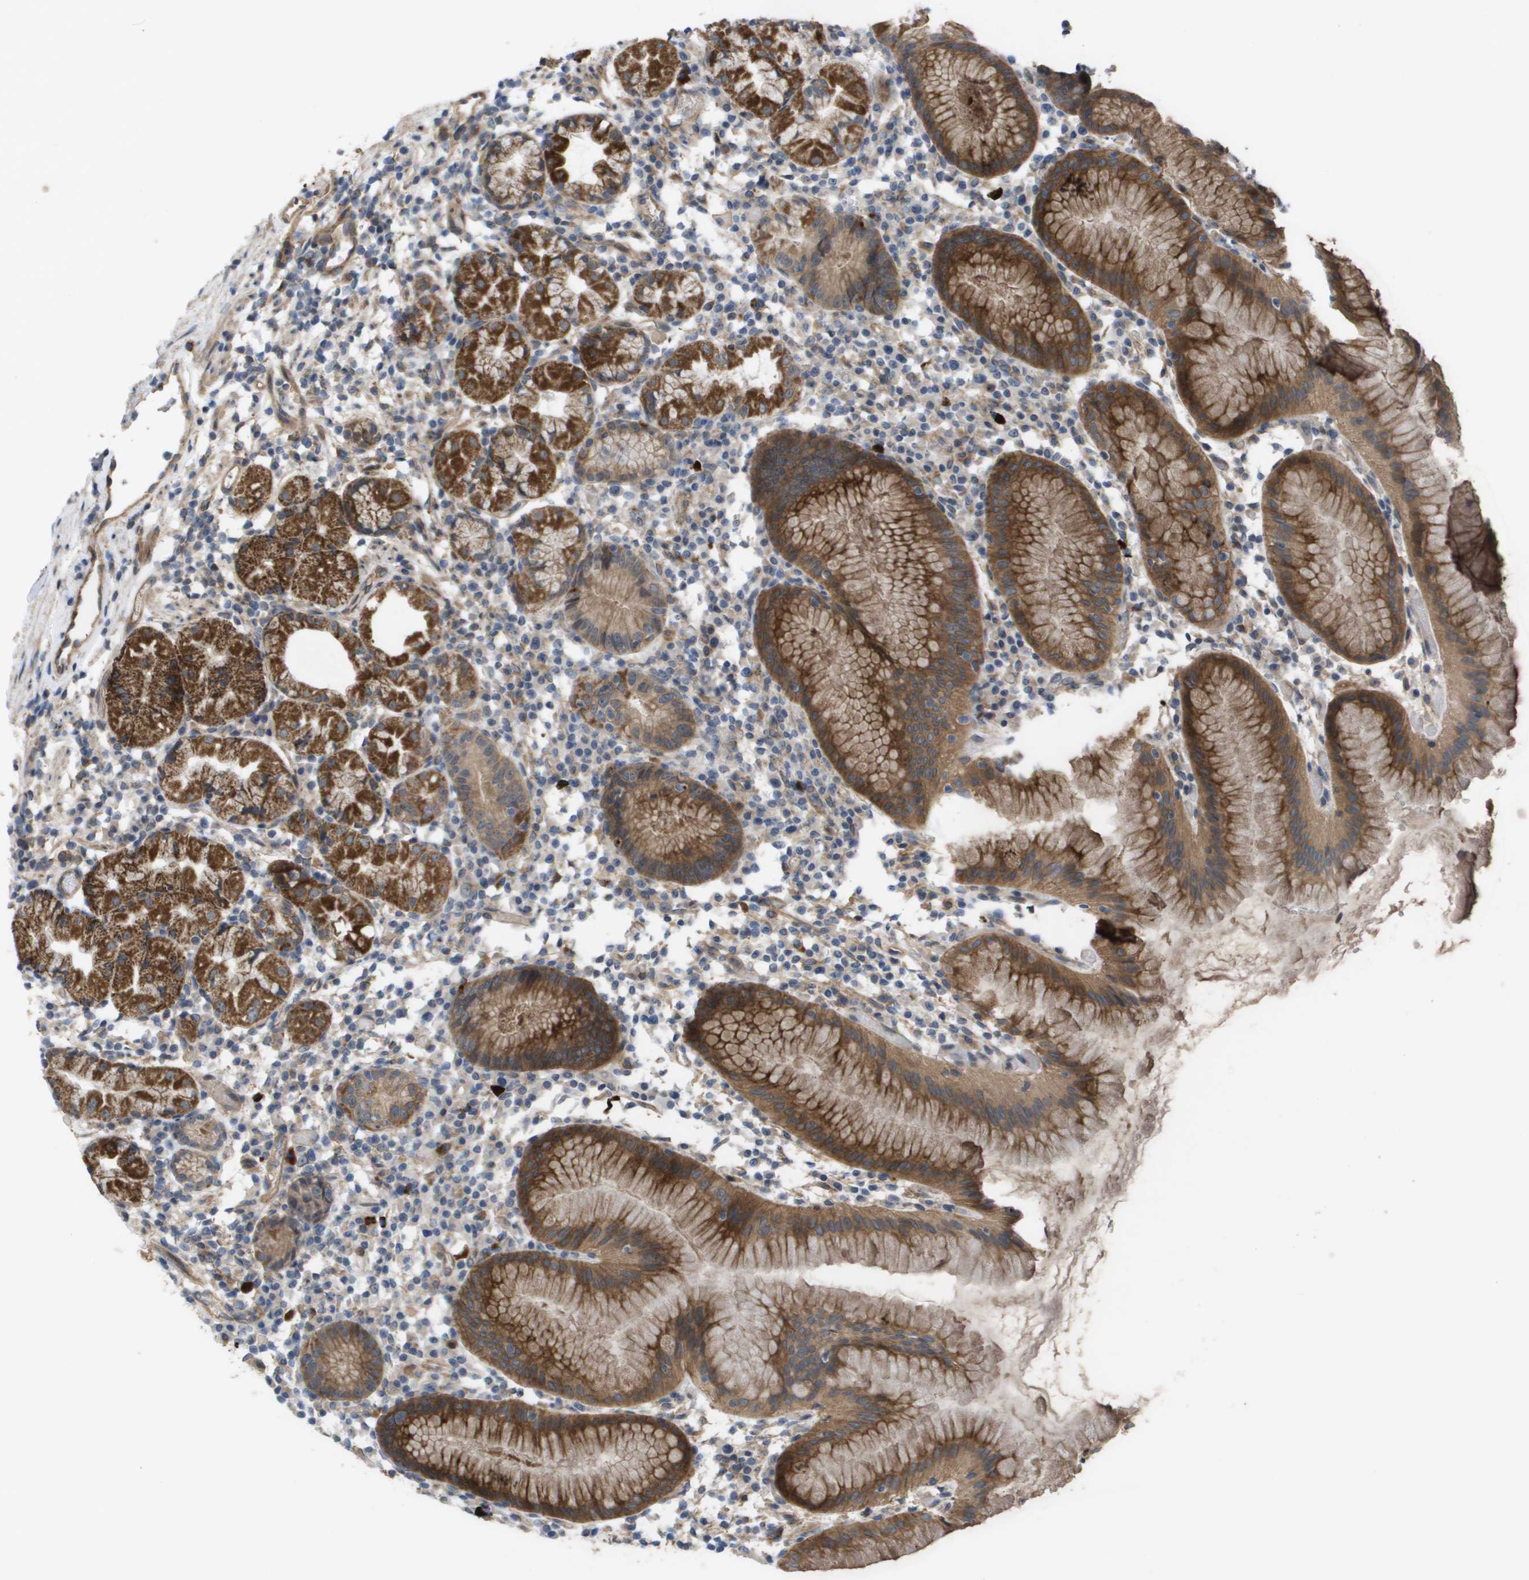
{"staining": {"intensity": "strong", "quantity": ">75%", "location": "cytoplasmic/membranous"}, "tissue": "stomach", "cell_type": "Glandular cells", "image_type": "normal", "snomed": [{"axis": "morphology", "description": "Normal tissue, NOS"}, {"axis": "topography", "description": "Stomach"}, {"axis": "topography", "description": "Stomach, lower"}], "caption": "The micrograph exhibits staining of normal stomach, revealing strong cytoplasmic/membranous protein staining (brown color) within glandular cells. The staining was performed using DAB (3,3'-diaminobenzidine) to visualize the protein expression in brown, while the nuclei were stained in blue with hematoxylin (Magnification: 20x).", "gene": "MTARC2", "patient": {"sex": "female", "age": 75}}